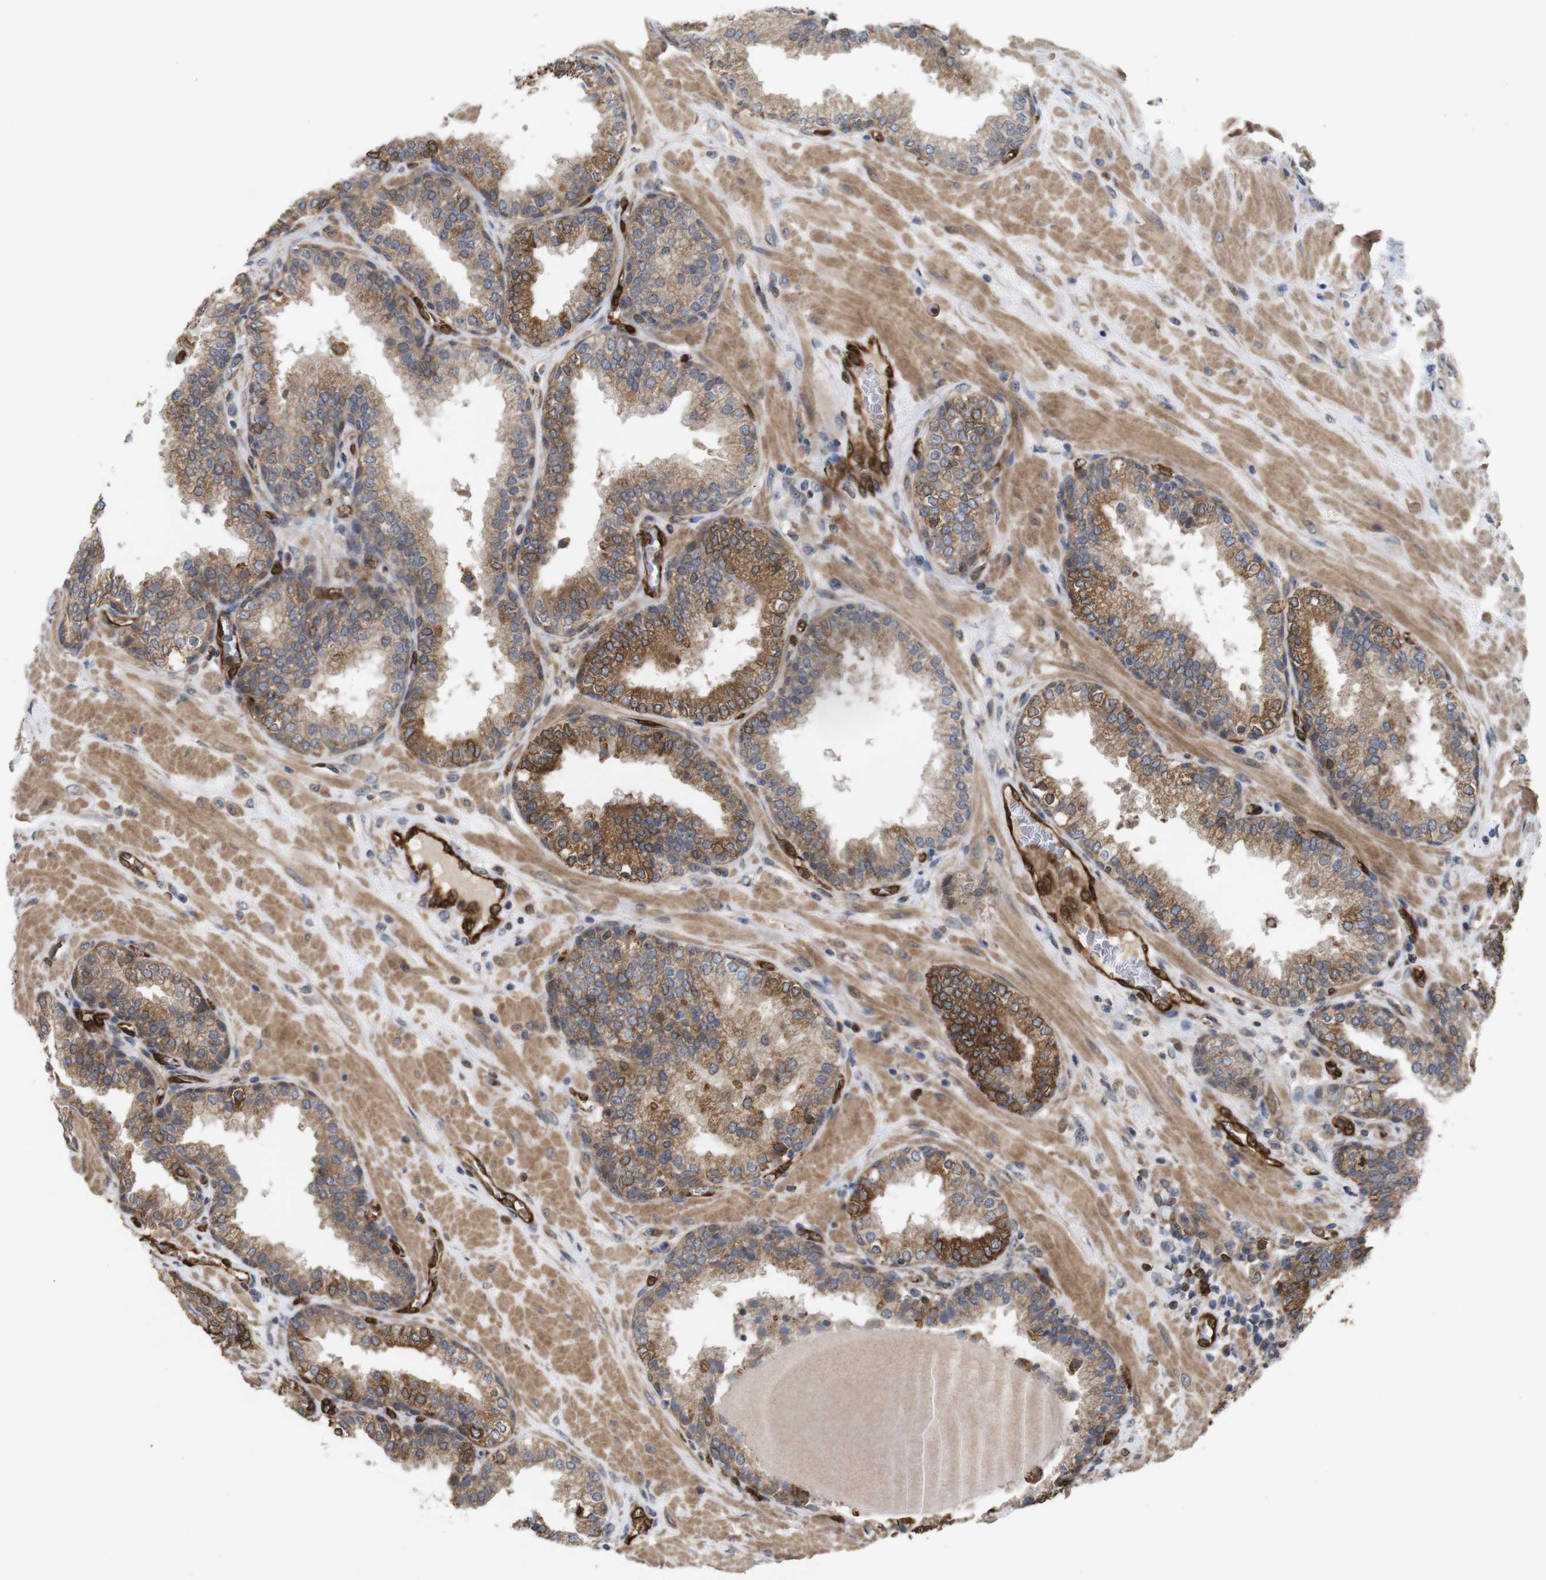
{"staining": {"intensity": "moderate", "quantity": ">75%", "location": "cytoplasmic/membranous"}, "tissue": "prostate", "cell_type": "Glandular cells", "image_type": "normal", "snomed": [{"axis": "morphology", "description": "Normal tissue, NOS"}, {"axis": "topography", "description": "Prostate"}], "caption": "Prostate stained with immunohistochemistry (IHC) demonstrates moderate cytoplasmic/membranous expression in approximately >75% of glandular cells. The protein is shown in brown color, while the nuclei are stained blue.", "gene": "TIAM1", "patient": {"sex": "male", "age": 51}}